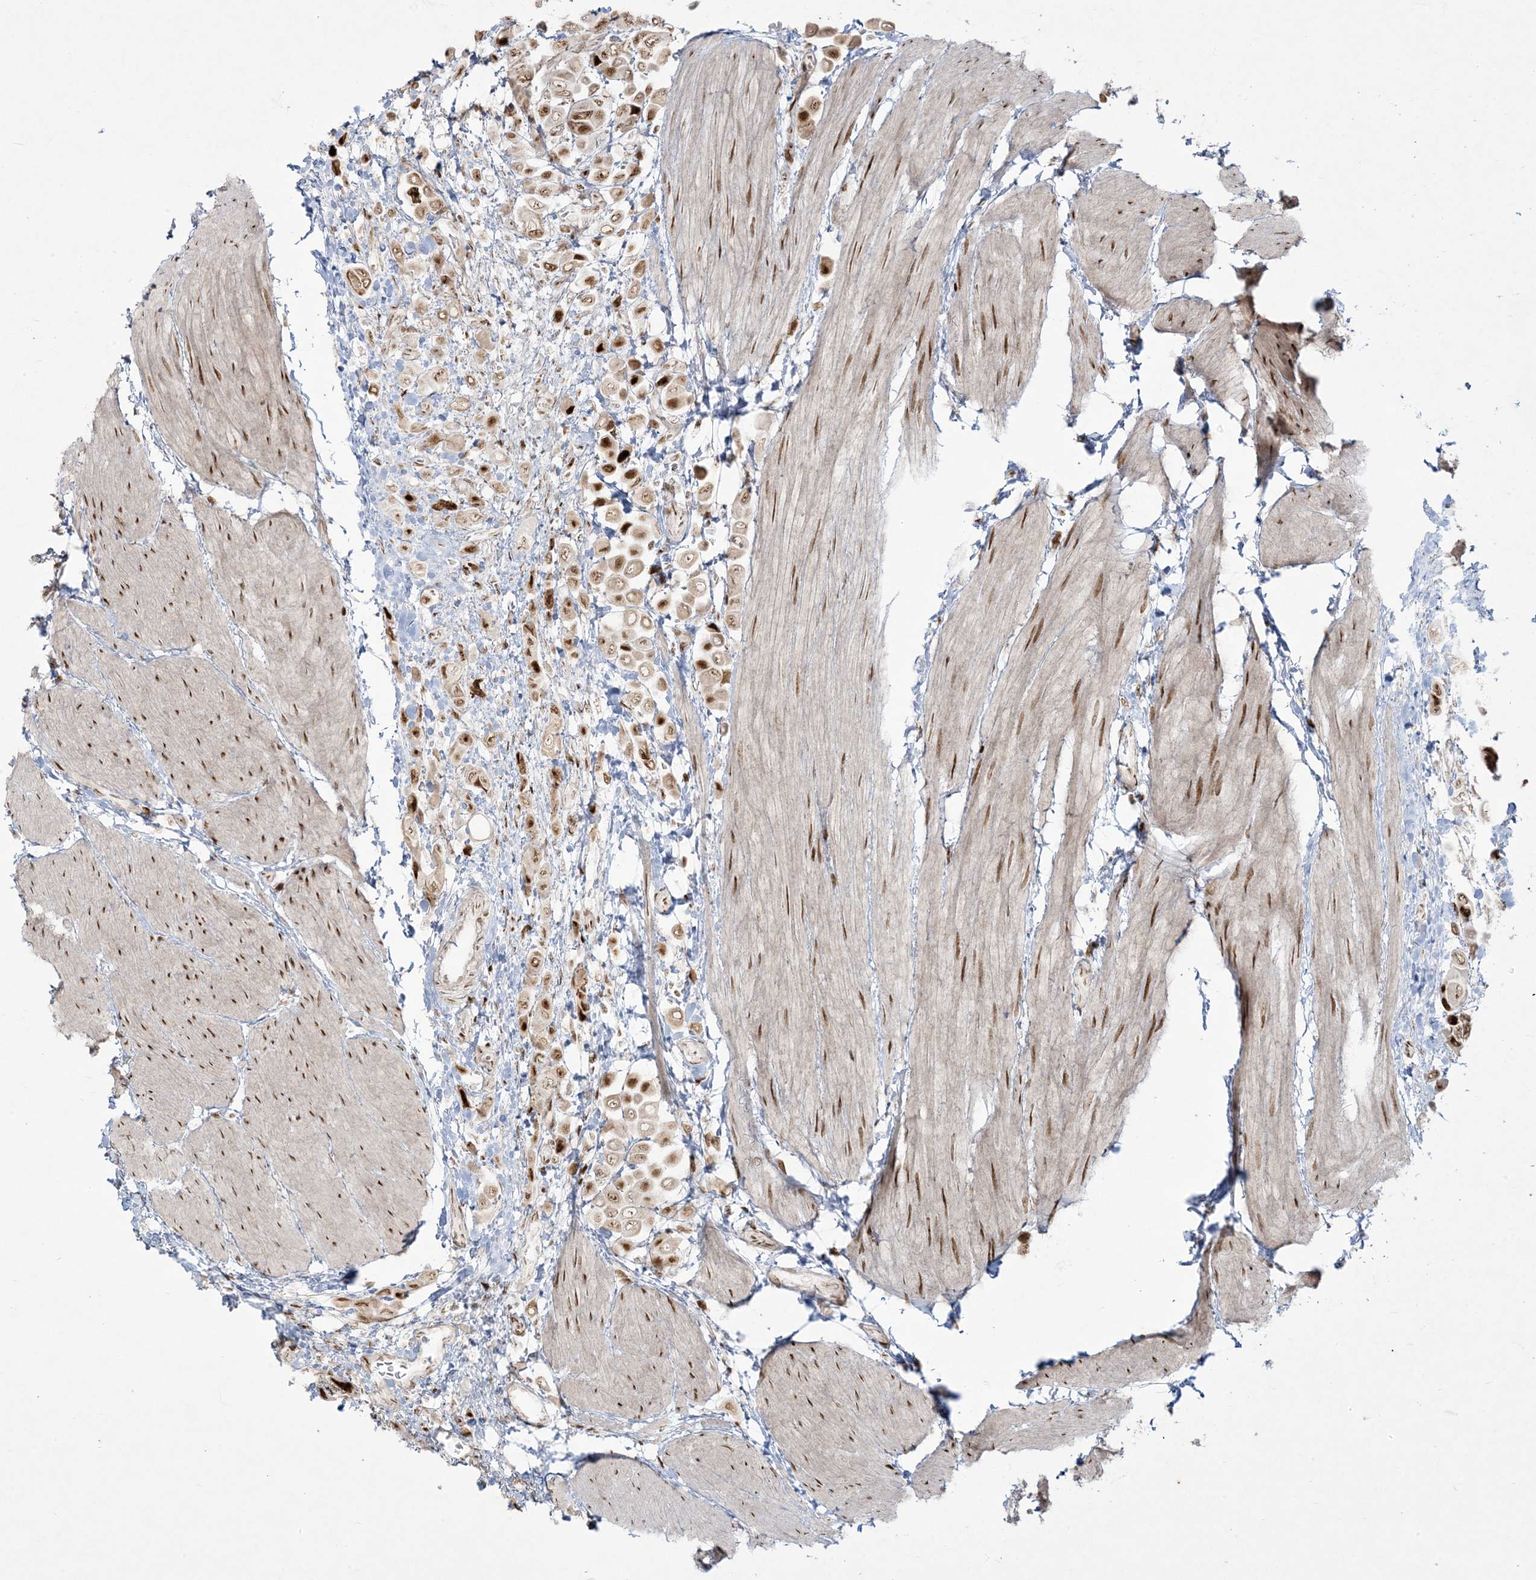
{"staining": {"intensity": "strong", "quantity": "25%-75%", "location": "nuclear"}, "tissue": "urothelial cancer", "cell_type": "Tumor cells", "image_type": "cancer", "snomed": [{"axis": "morphology", "description": "Urothelial carcinoma, High grade"}, {"axis": "topography", "description": "Urinary bladder"}], "caption": "Strong nuclear protein positivity is identified in about 25%-75% of tumor cells in urothelial carcinoma (high-grade). Using DAB (brown) and hematoxylin (blue) stains, captured at high magnification using brightfield microscopy.", "gene": "RBM10", "patient": {"sex": "male", "age": 50}}